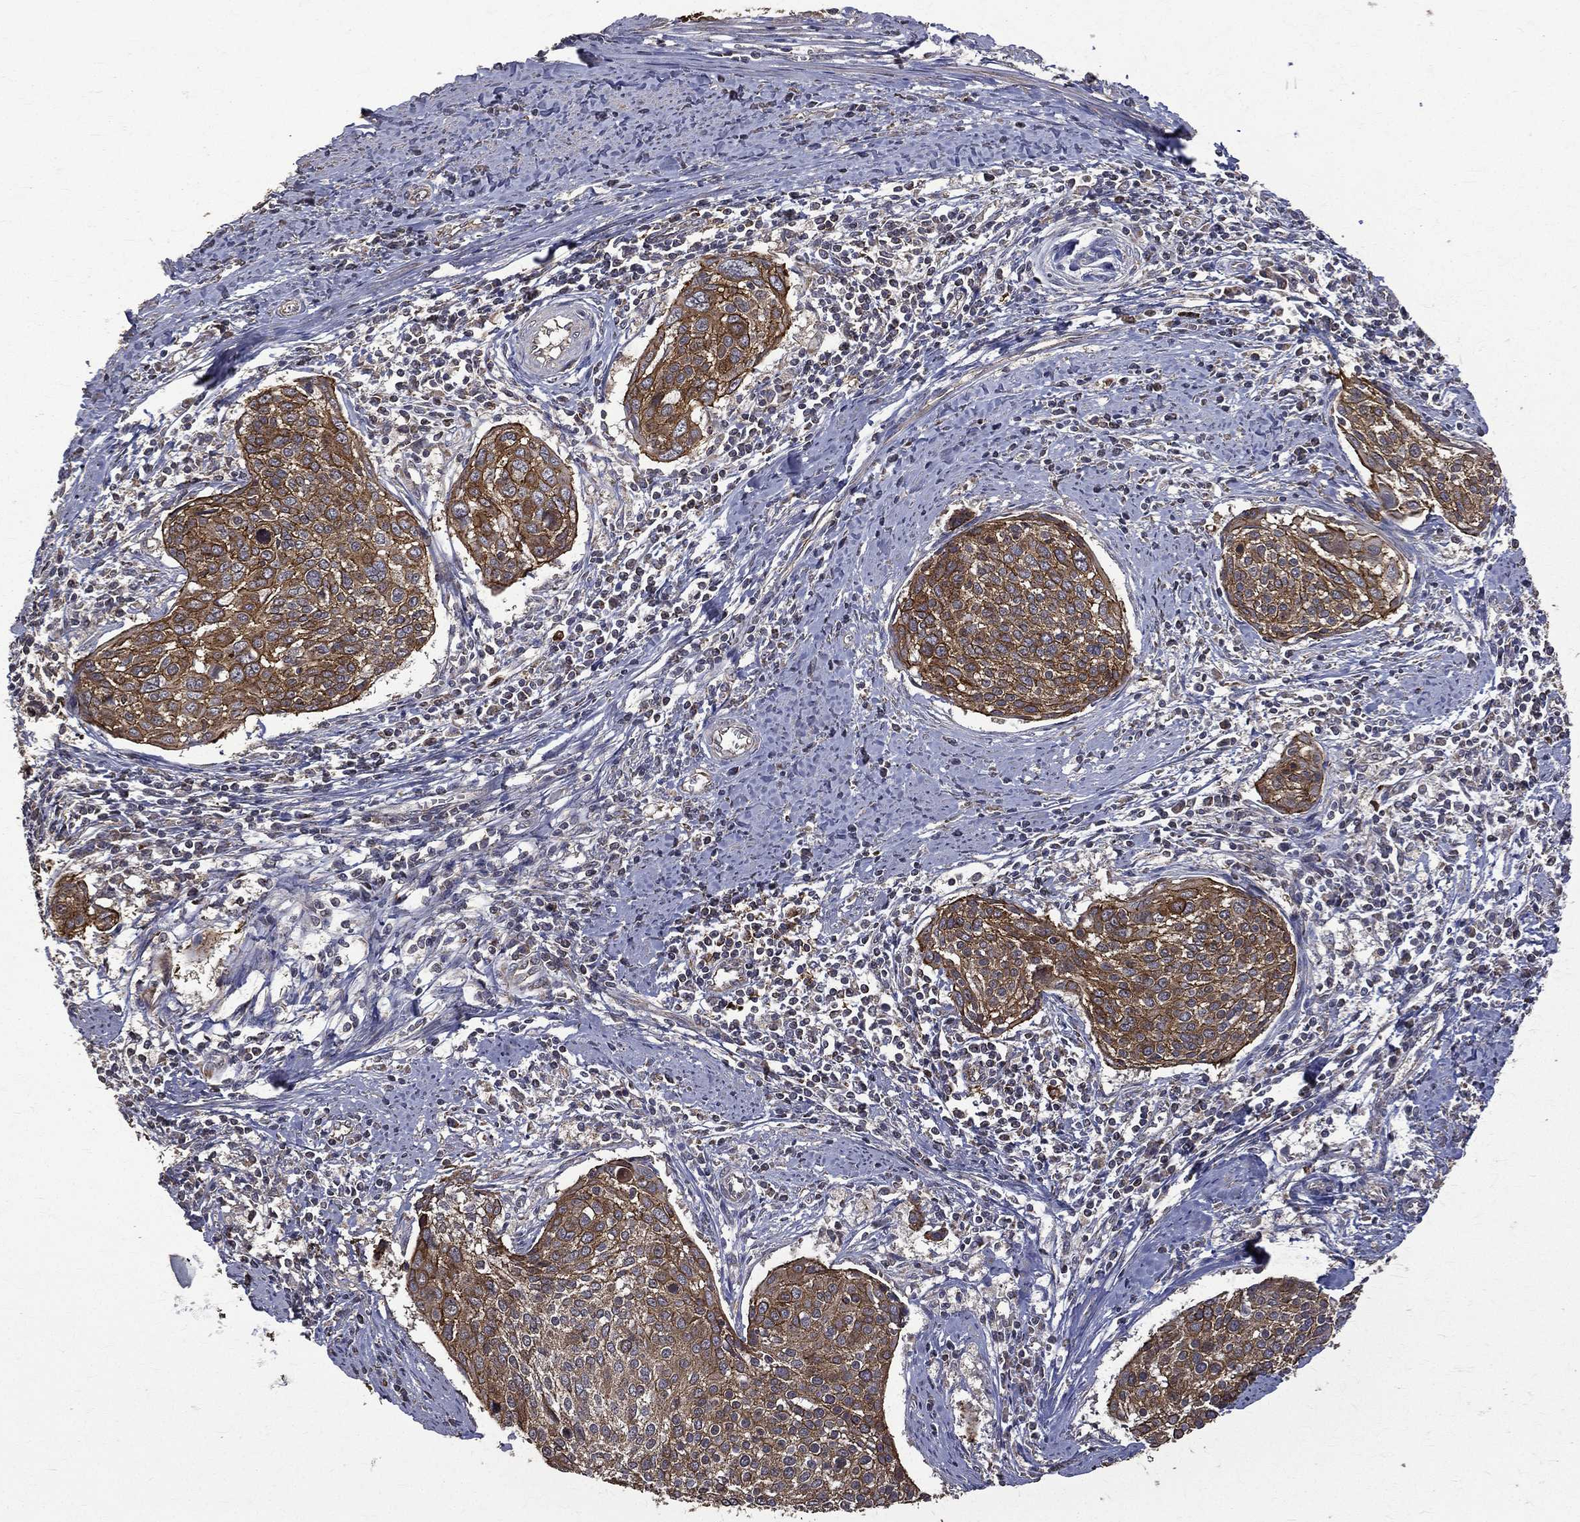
{"staining": {"intensity": "strong", "quantity": ">75%", "location": "cytoplasmic/membranous"}, "tissue": "cervical cancer", "cell_type": "Tumor cells", "image_type": "cancer", "snomed": [{"axis": "morphology", "description": "Squamous cell carcinoma, NOS"}, {"axis": "topography", "description": "Cervix"}], "caption": "Human cervical squamous cell carcinoma stained with a protein marker exhibits strong staining in tumor cells.", "gene": "RPGR", "patient": {"sex": "female", "age": 39}}